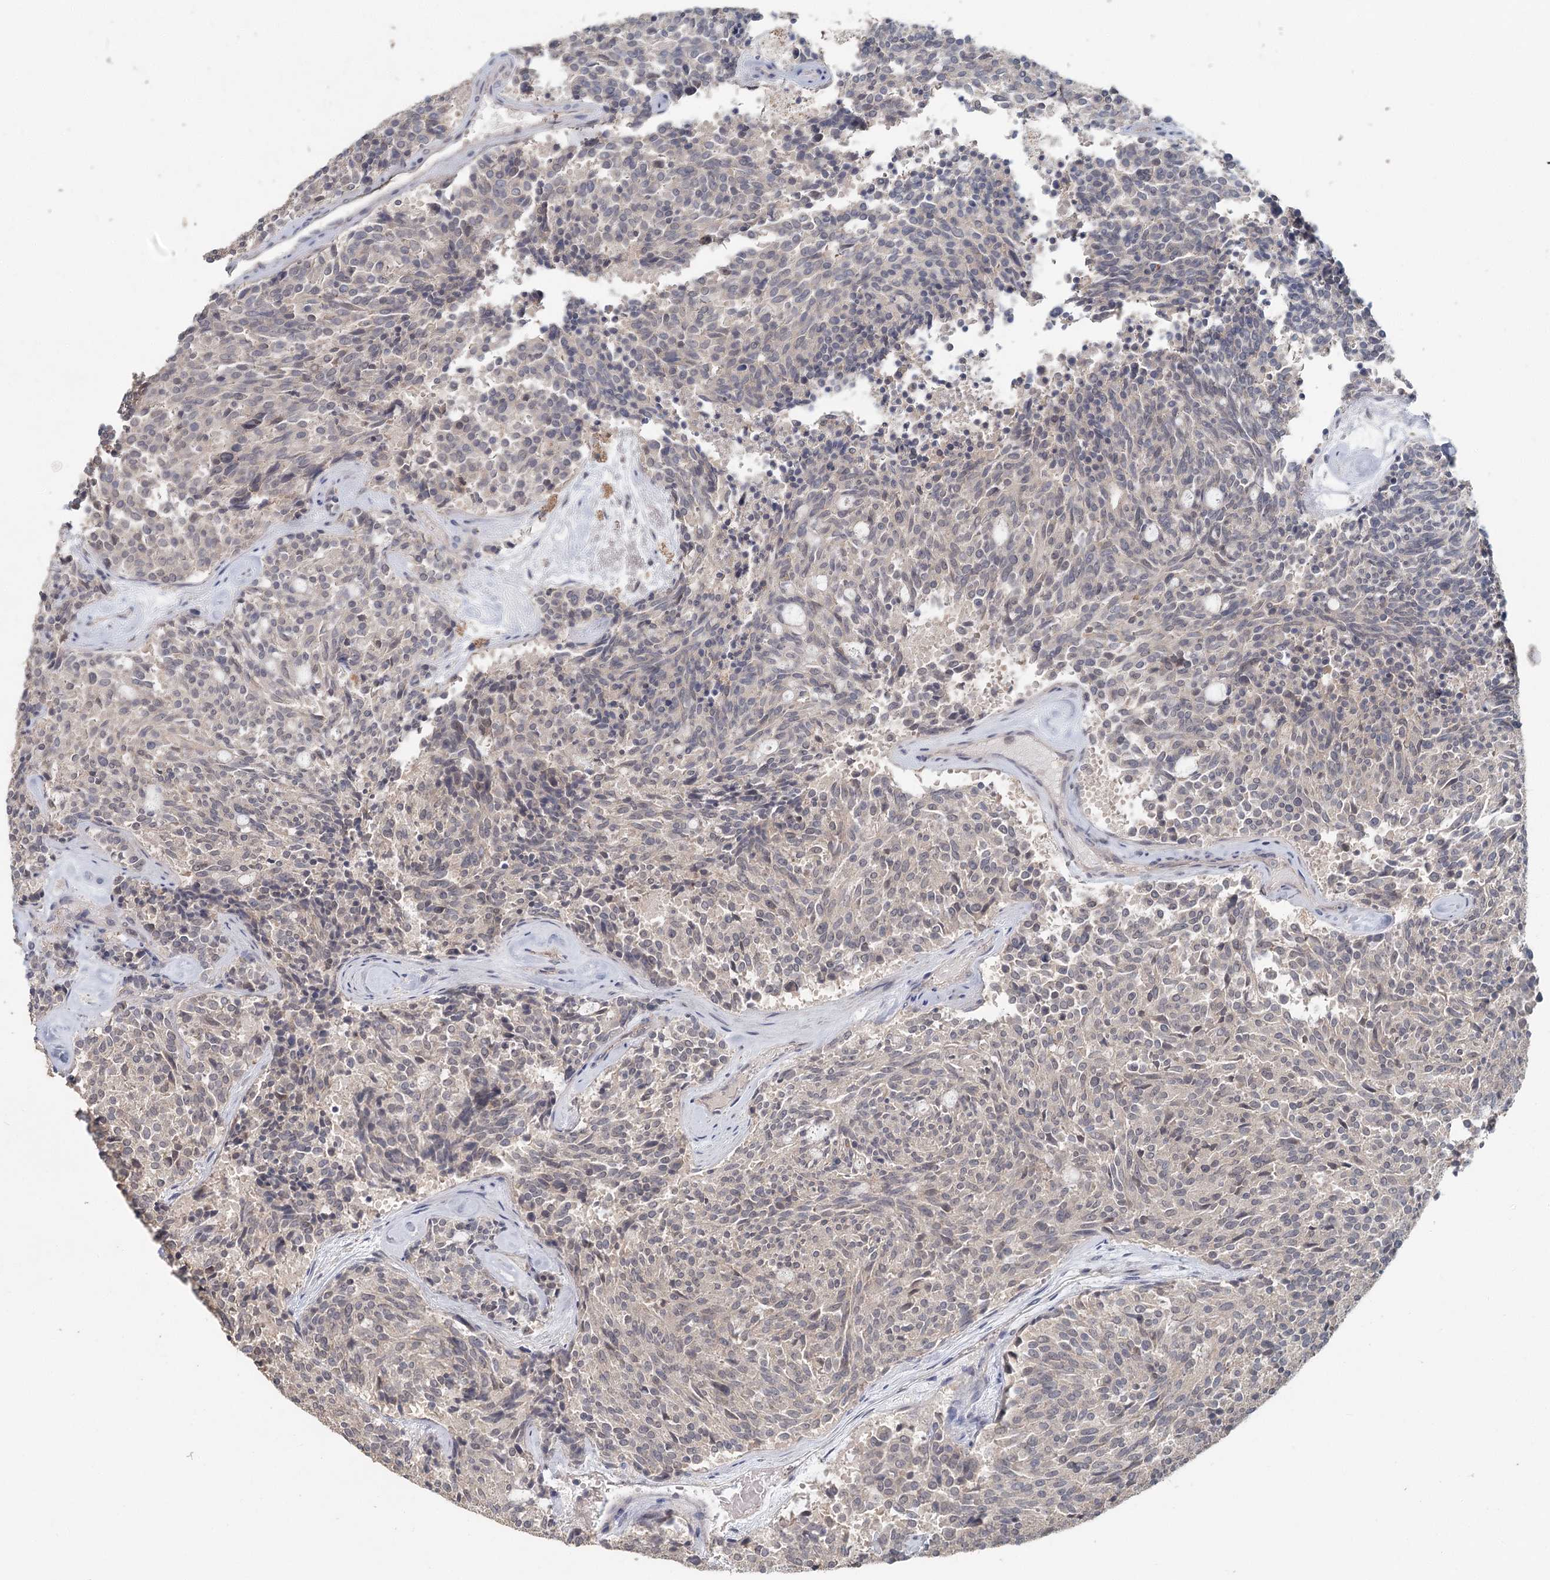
{"staining": {"intensity": "weak", "quantity": "<25%", "location": "nuclear"}, "tissue": "carcinoid", "cell_type": "Tumor cells", "image_type": "cancer", "snomed": [{"axis": "morphology", "description": "Carcinoid, malignant, NOS"}, {"axis": "topography", "description": "Pancreas"}], "caption": "This is an immunohistochemistry (IHC) photomicrograph of human carcinoid (malignant). There is no expression in tumor cells.", "gene": "ADK", "patient": {"sex": "female", "age": 54}}